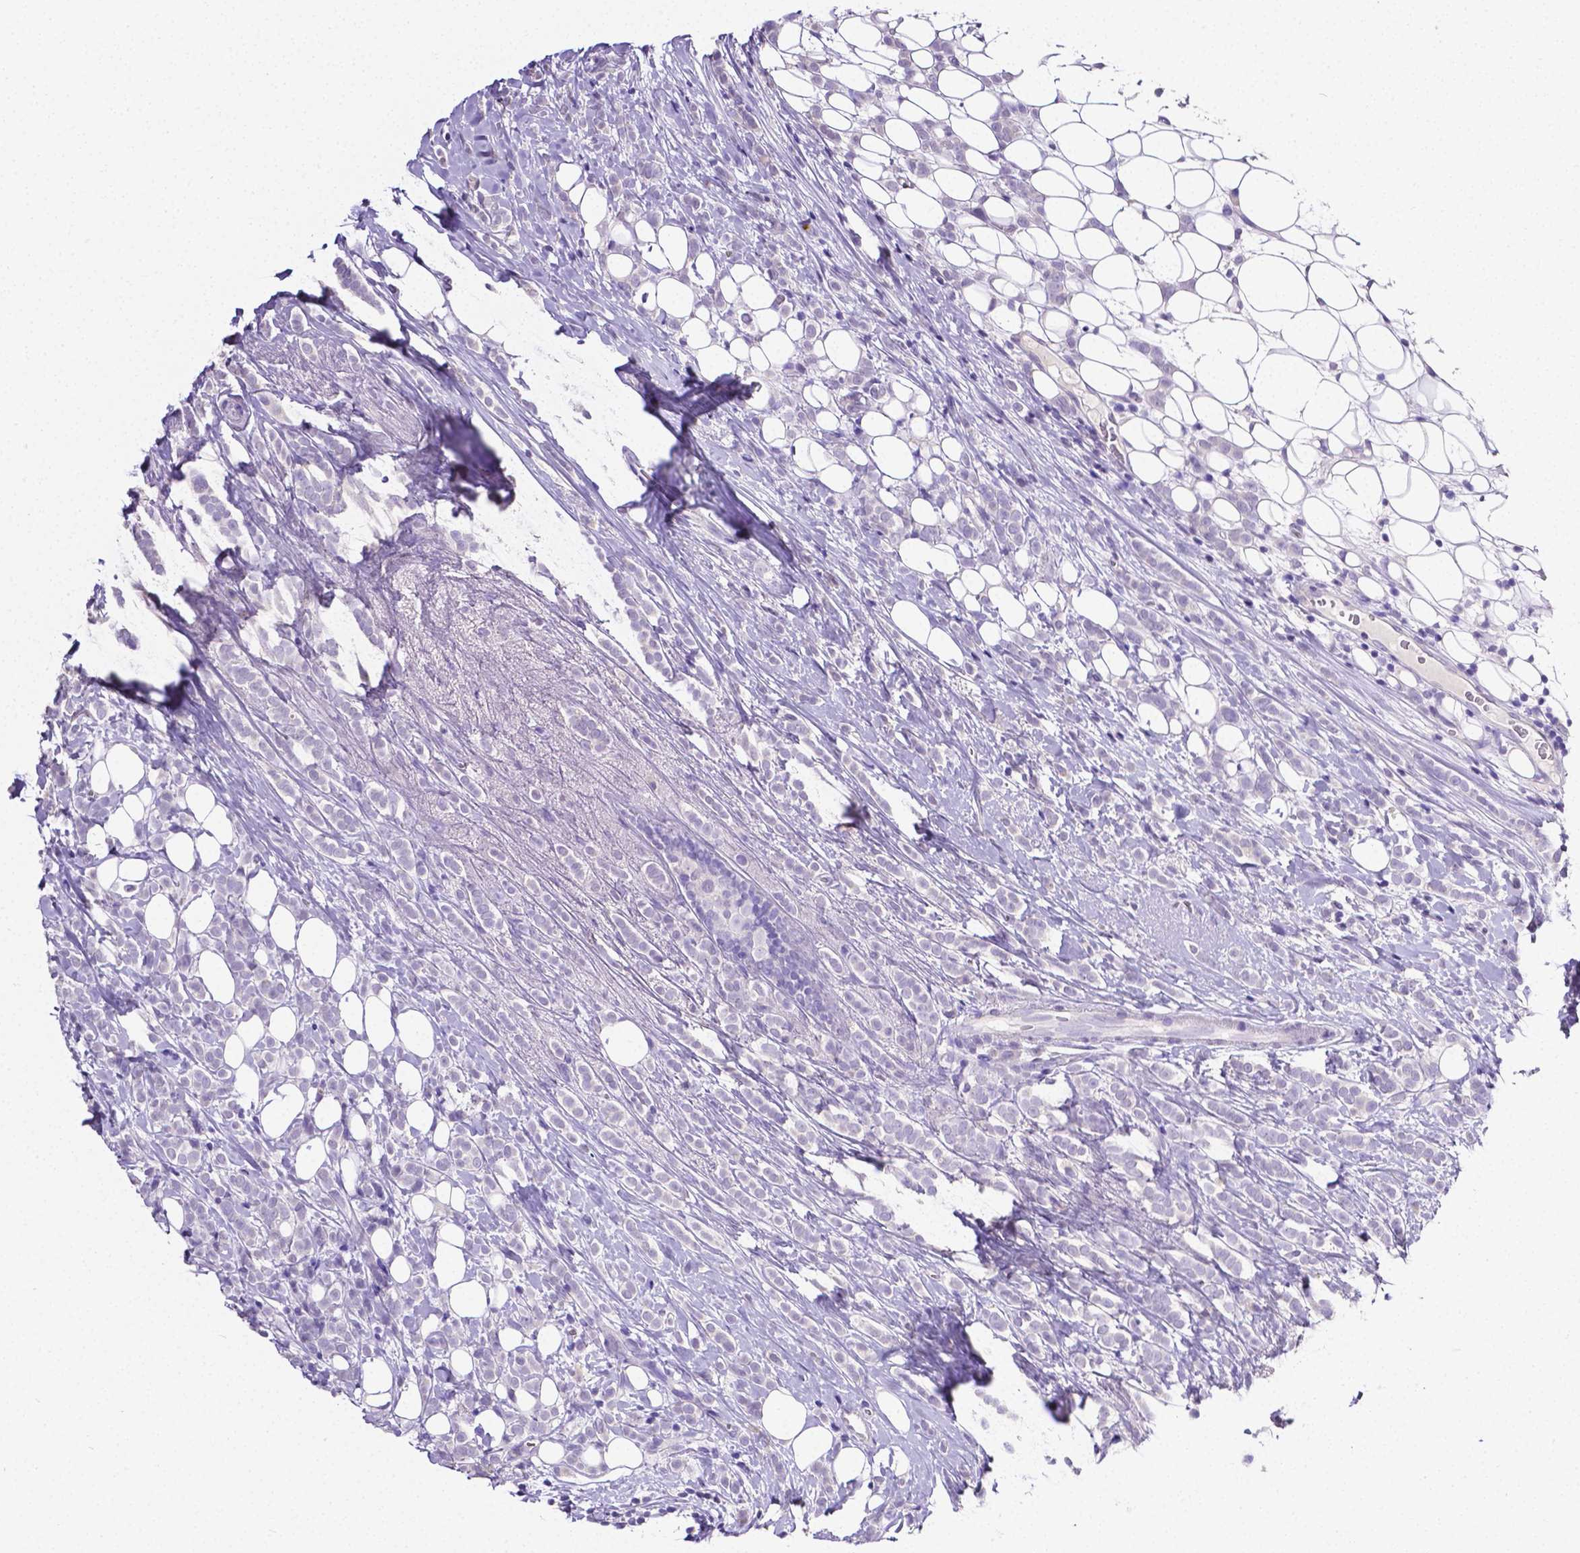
{"staining": {"intensity": "negative", "quantity": "none", "location": "none"}, "tissue": "breast cancer", "cell_type": "Tumor cells", "image_type": "cancer", "snomed": [{"axis": "morphology", "description": "Lobular carcinoma"}, {"axis": "topography", "description": "Breast"}], "caption": "This micrograph is of breast cancer stained with immunohistochemistry to label a protein in brown with the nuclei are counter-stained blue. There is no expression in tumor cells. (DAB (3,3'-diaminobenzidine) immunohistochemistry (IHC) with hematoxylin counter stain).", "gene": "MMP9", "patient": {"sex": "female", "age": 49}}